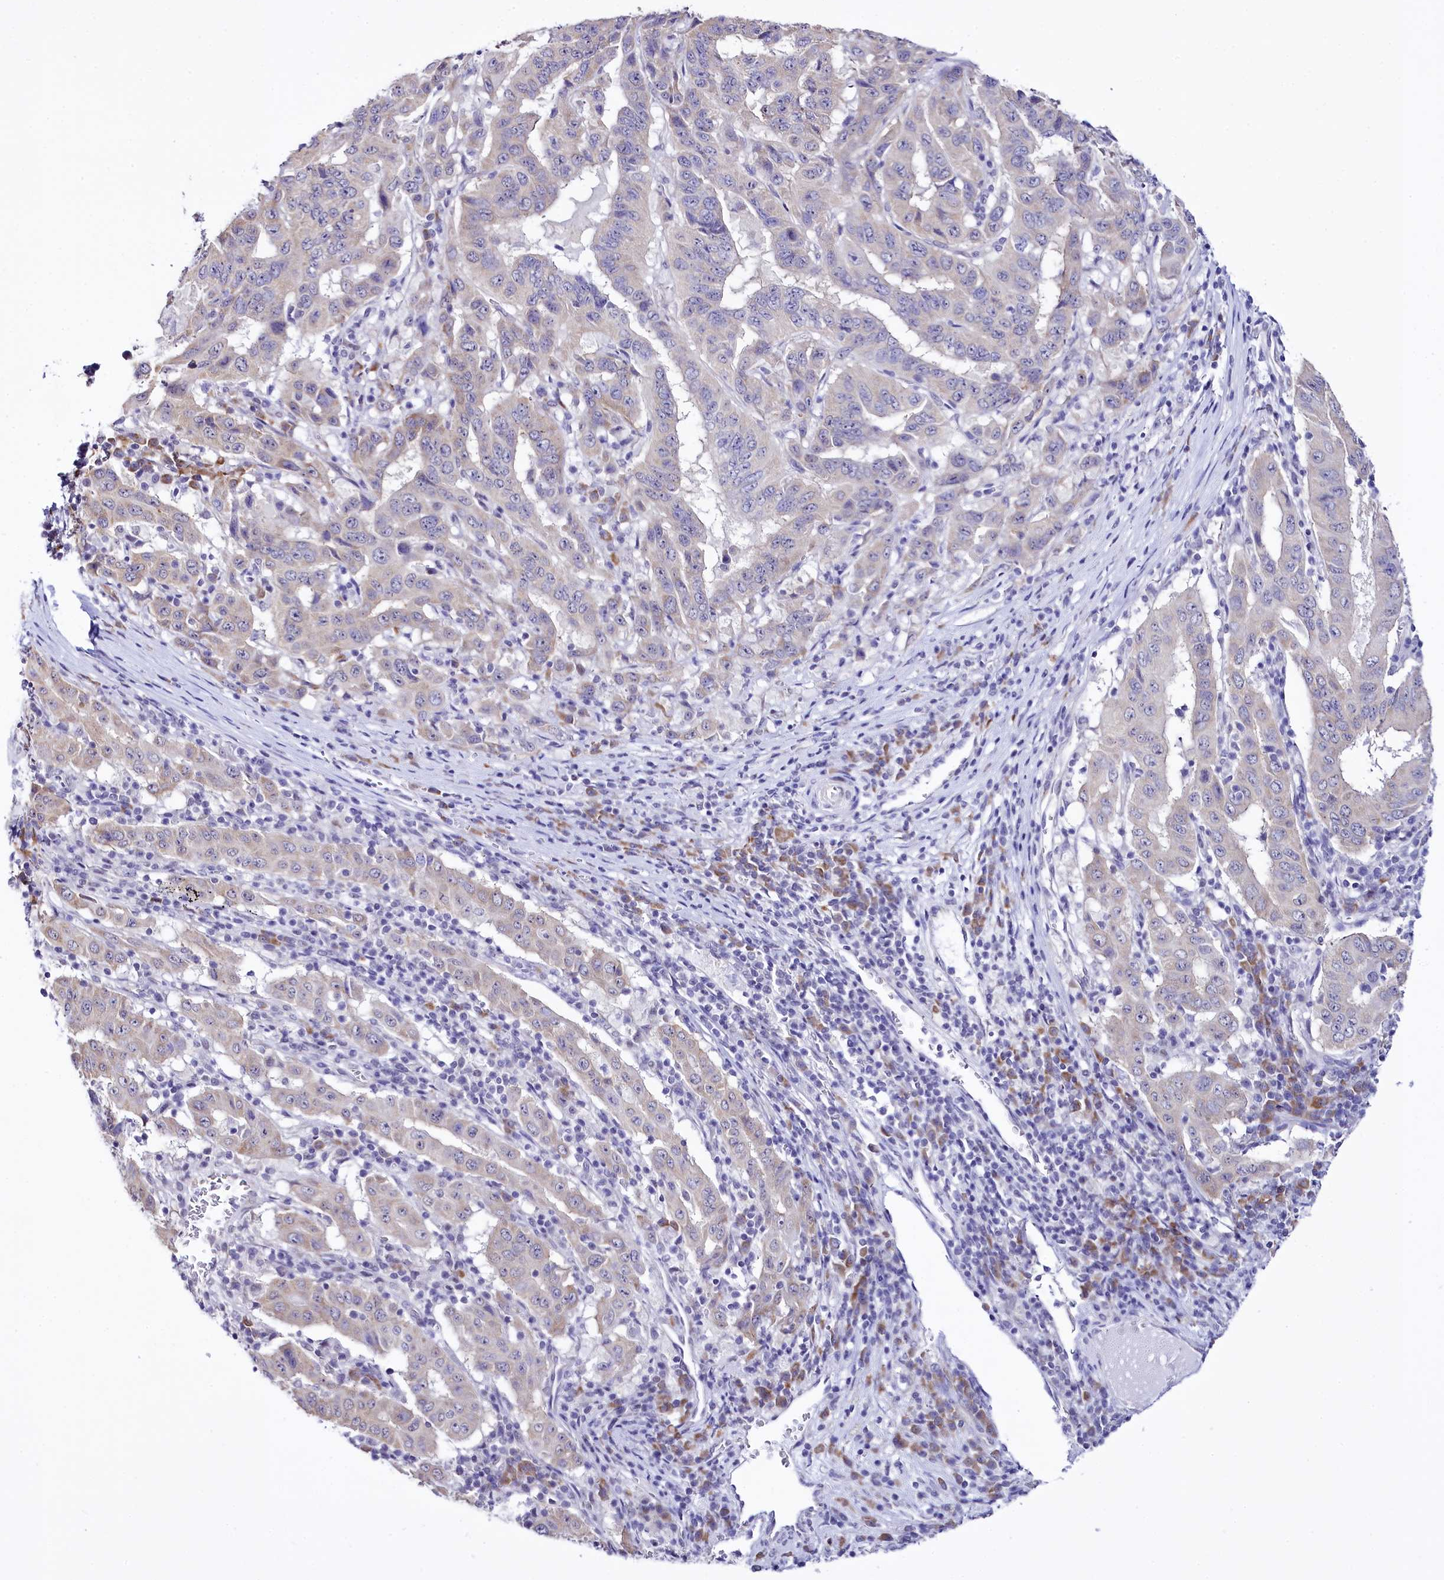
{"staining": {"intensity": "weak", "quantity": "<25%", "location": "cytoplasmic/membranous"}, "tissue": "pancreatic cancer", "cell_type": "Tumor cells", "image_type": "cancer", "snomed": [{"axis": "morphology", "description": "Adenocarcinoma, NOS"}, {"axis": "topography", "description": "Pancreas"}], "caption": "This is an IHC photomicrograph of pancreatic cancer. There is no positivity in tumor cells.", "gene": "SPATS2", "patient": {"sex": "male", "age": 63}}